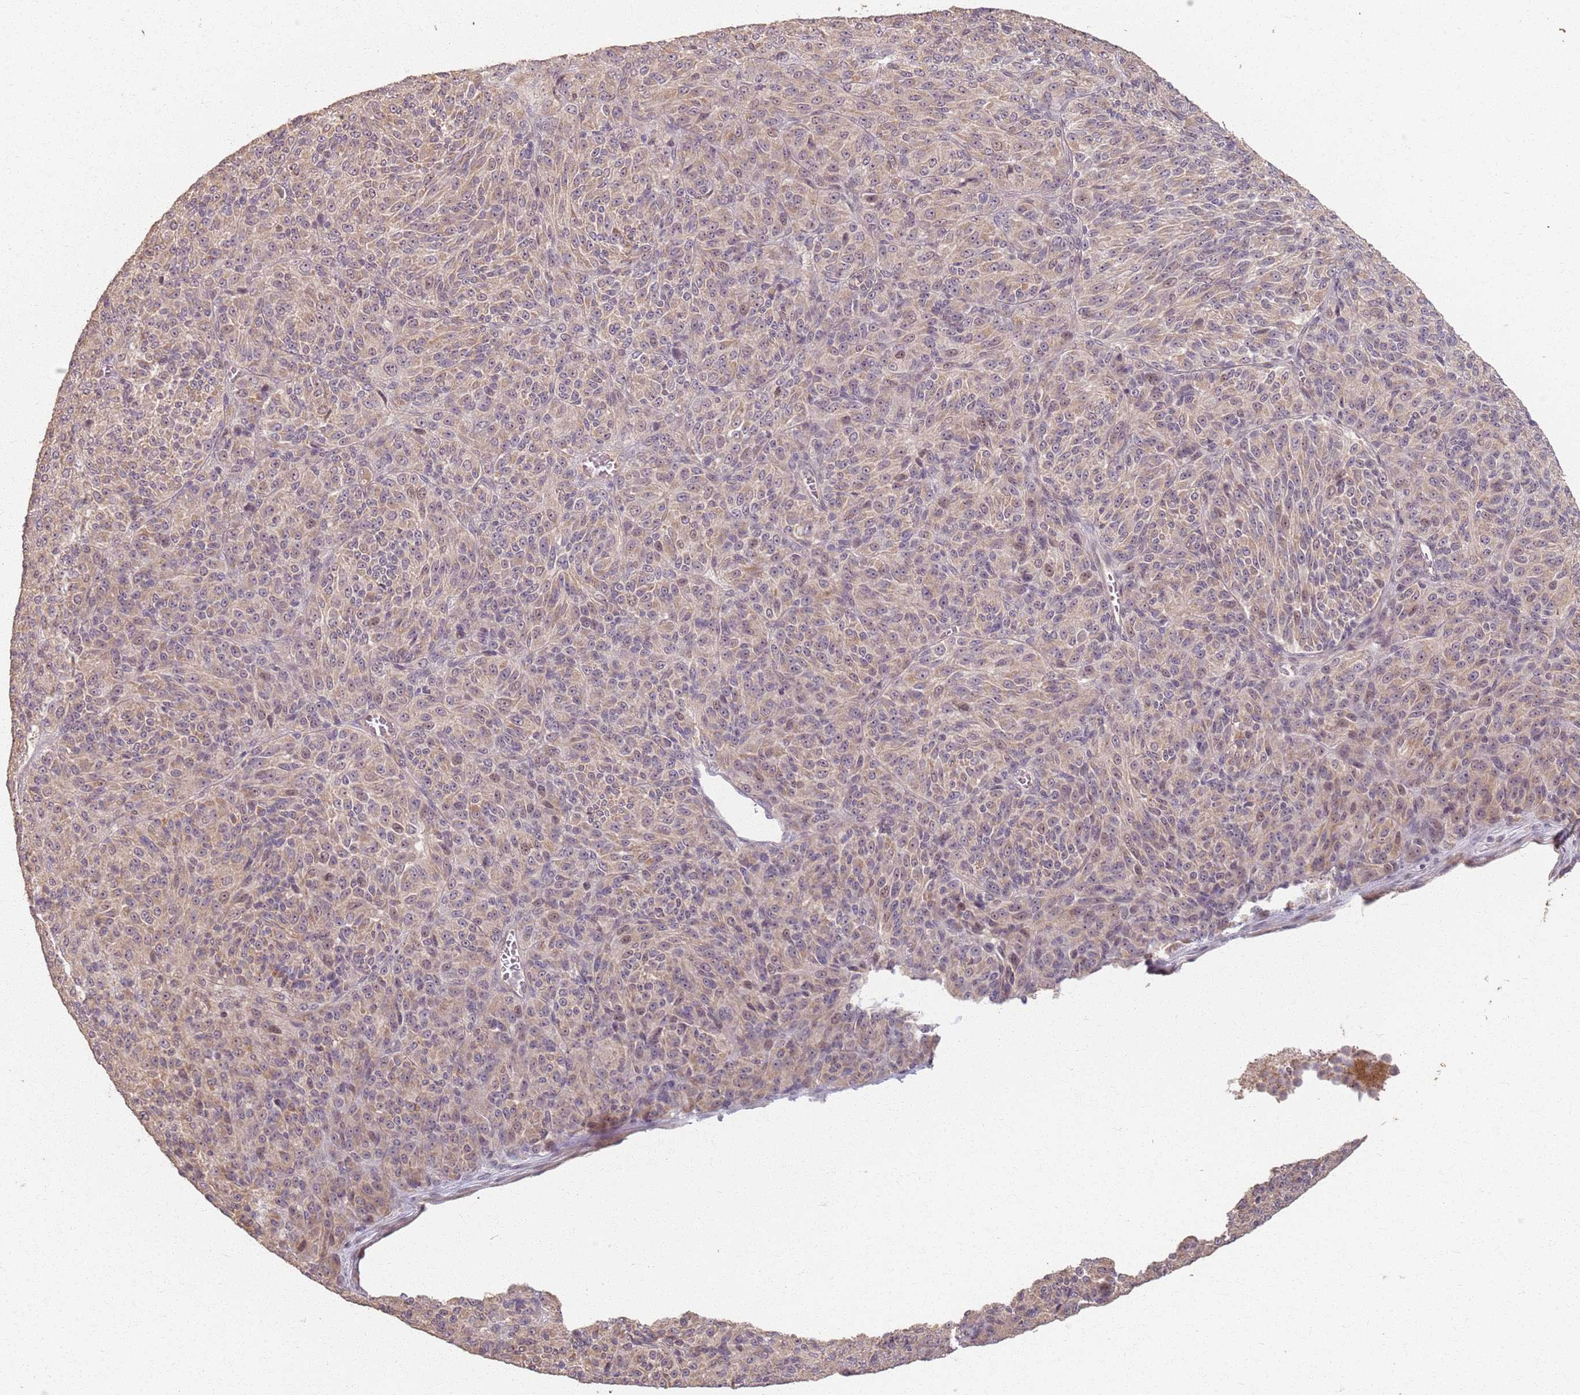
{"staining": {"intensity": "weak", "quantity": "<25%", "location": "cytoplasmic/membranous"}, "tissue": "melanoma", "cell_type": "Tumor cells", "image_type": "cancer", "snomed": [{"axis": "morphology", "description": "Malignant melanoma, Metastatic site"}, {"axis": "topography", "description": "Brain"}], "caption": "There is no significant positivity in tumor cells of melanoma.", "gene": "CCDC168", "patient": {"sex": "female", "age": 56}}